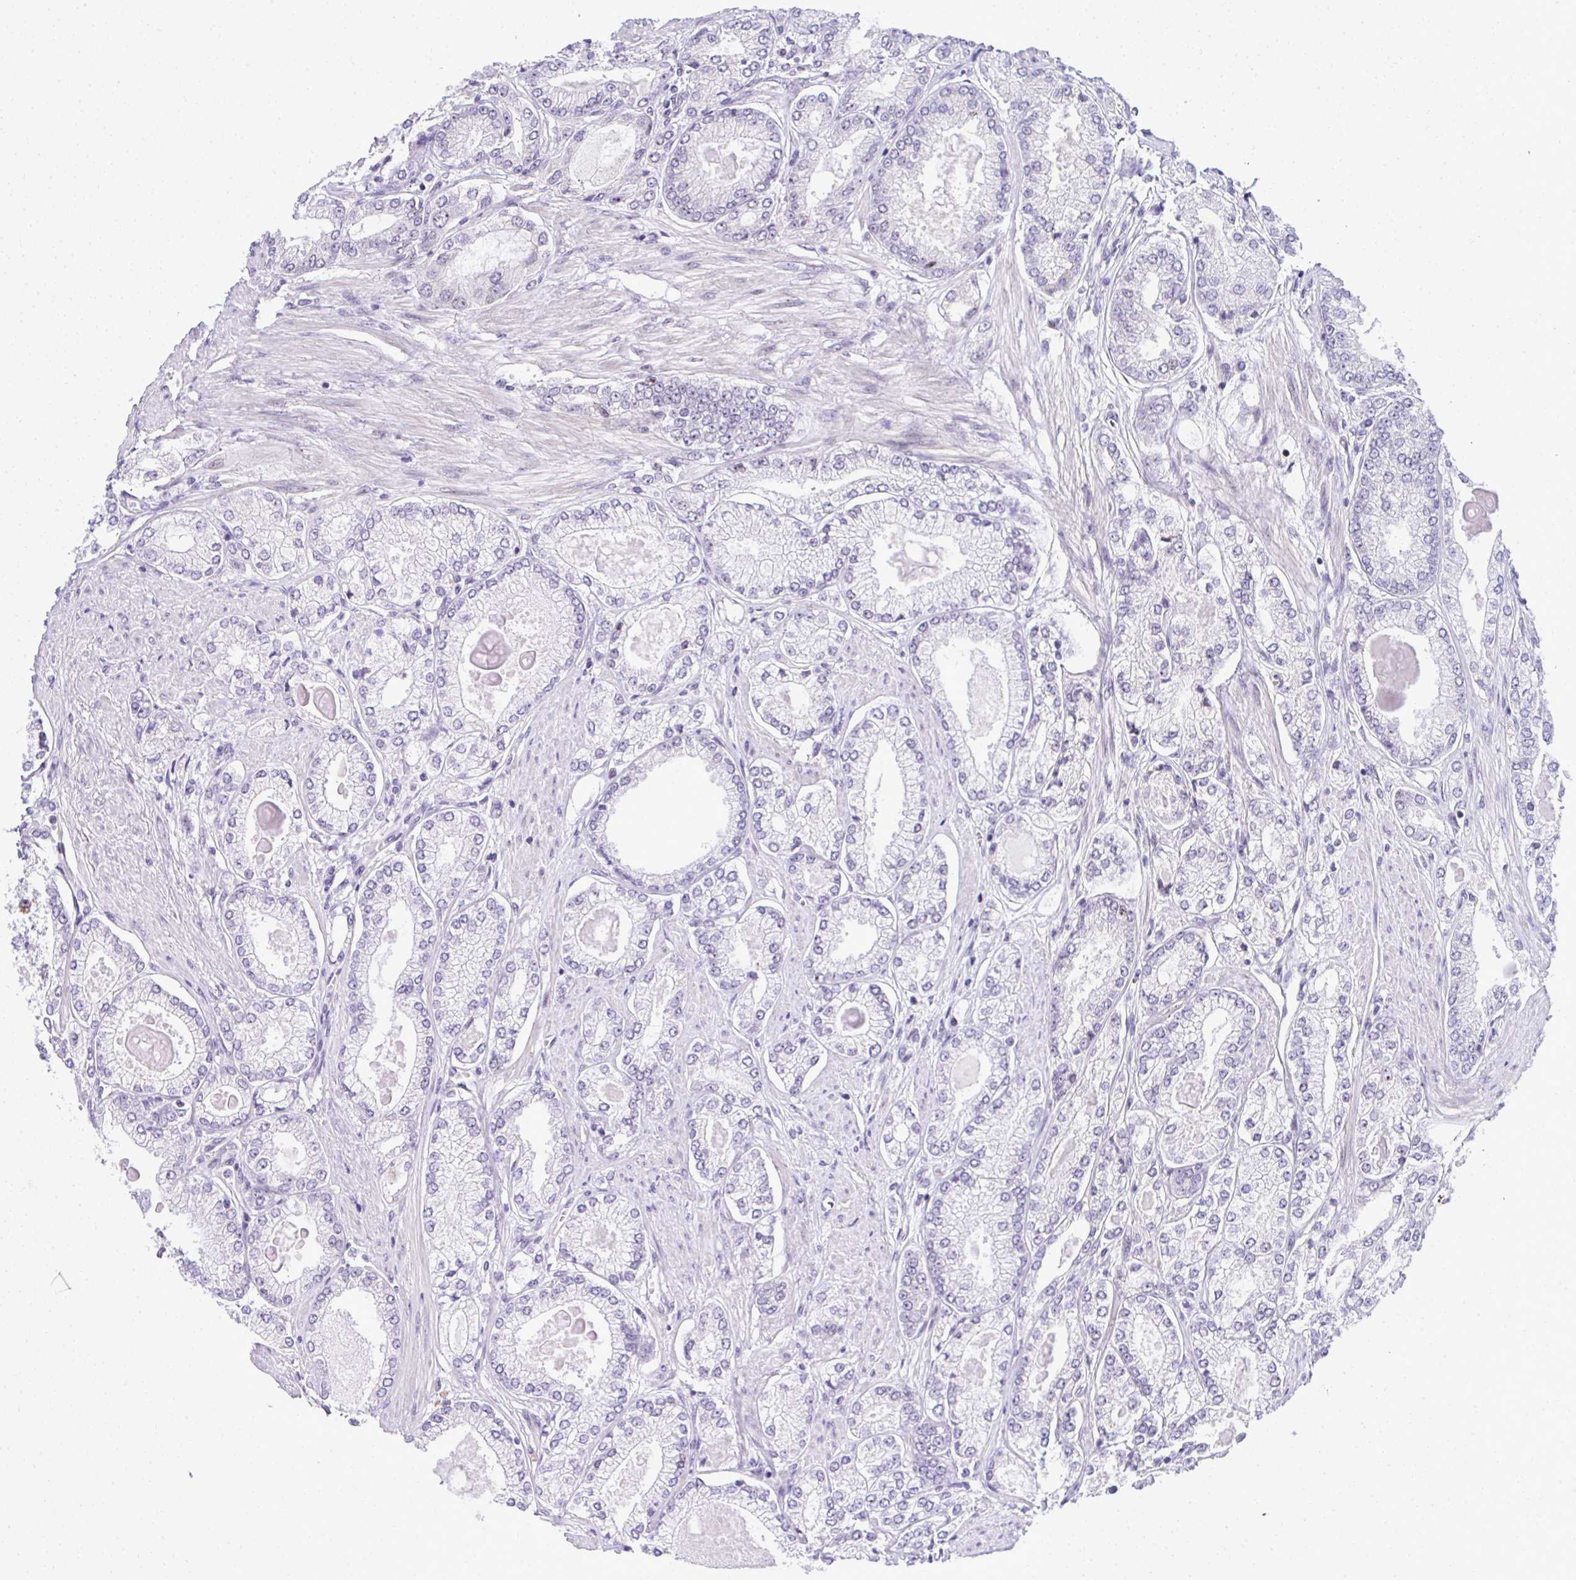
{"staining": {"intensity": "weak", "quantity": "<25%", "location": "nuclear"}, "tissue": "prostate cancer", "cell_type": "Tumor cells", "image_type": "cancer", "snomed": [{"axis": "morphology", "description": "Adenocarcinoma, High grade"}, {"axis": "topography", "description": "Prostate"}], "caption": "High power microscopy photomicrograph of an IHC image of prostate adenocarcinoma (high-grade), revealing no significant staining in tumor cells.", "gene": "CEP72", "patient": {"sex": "male", "age": 68}}